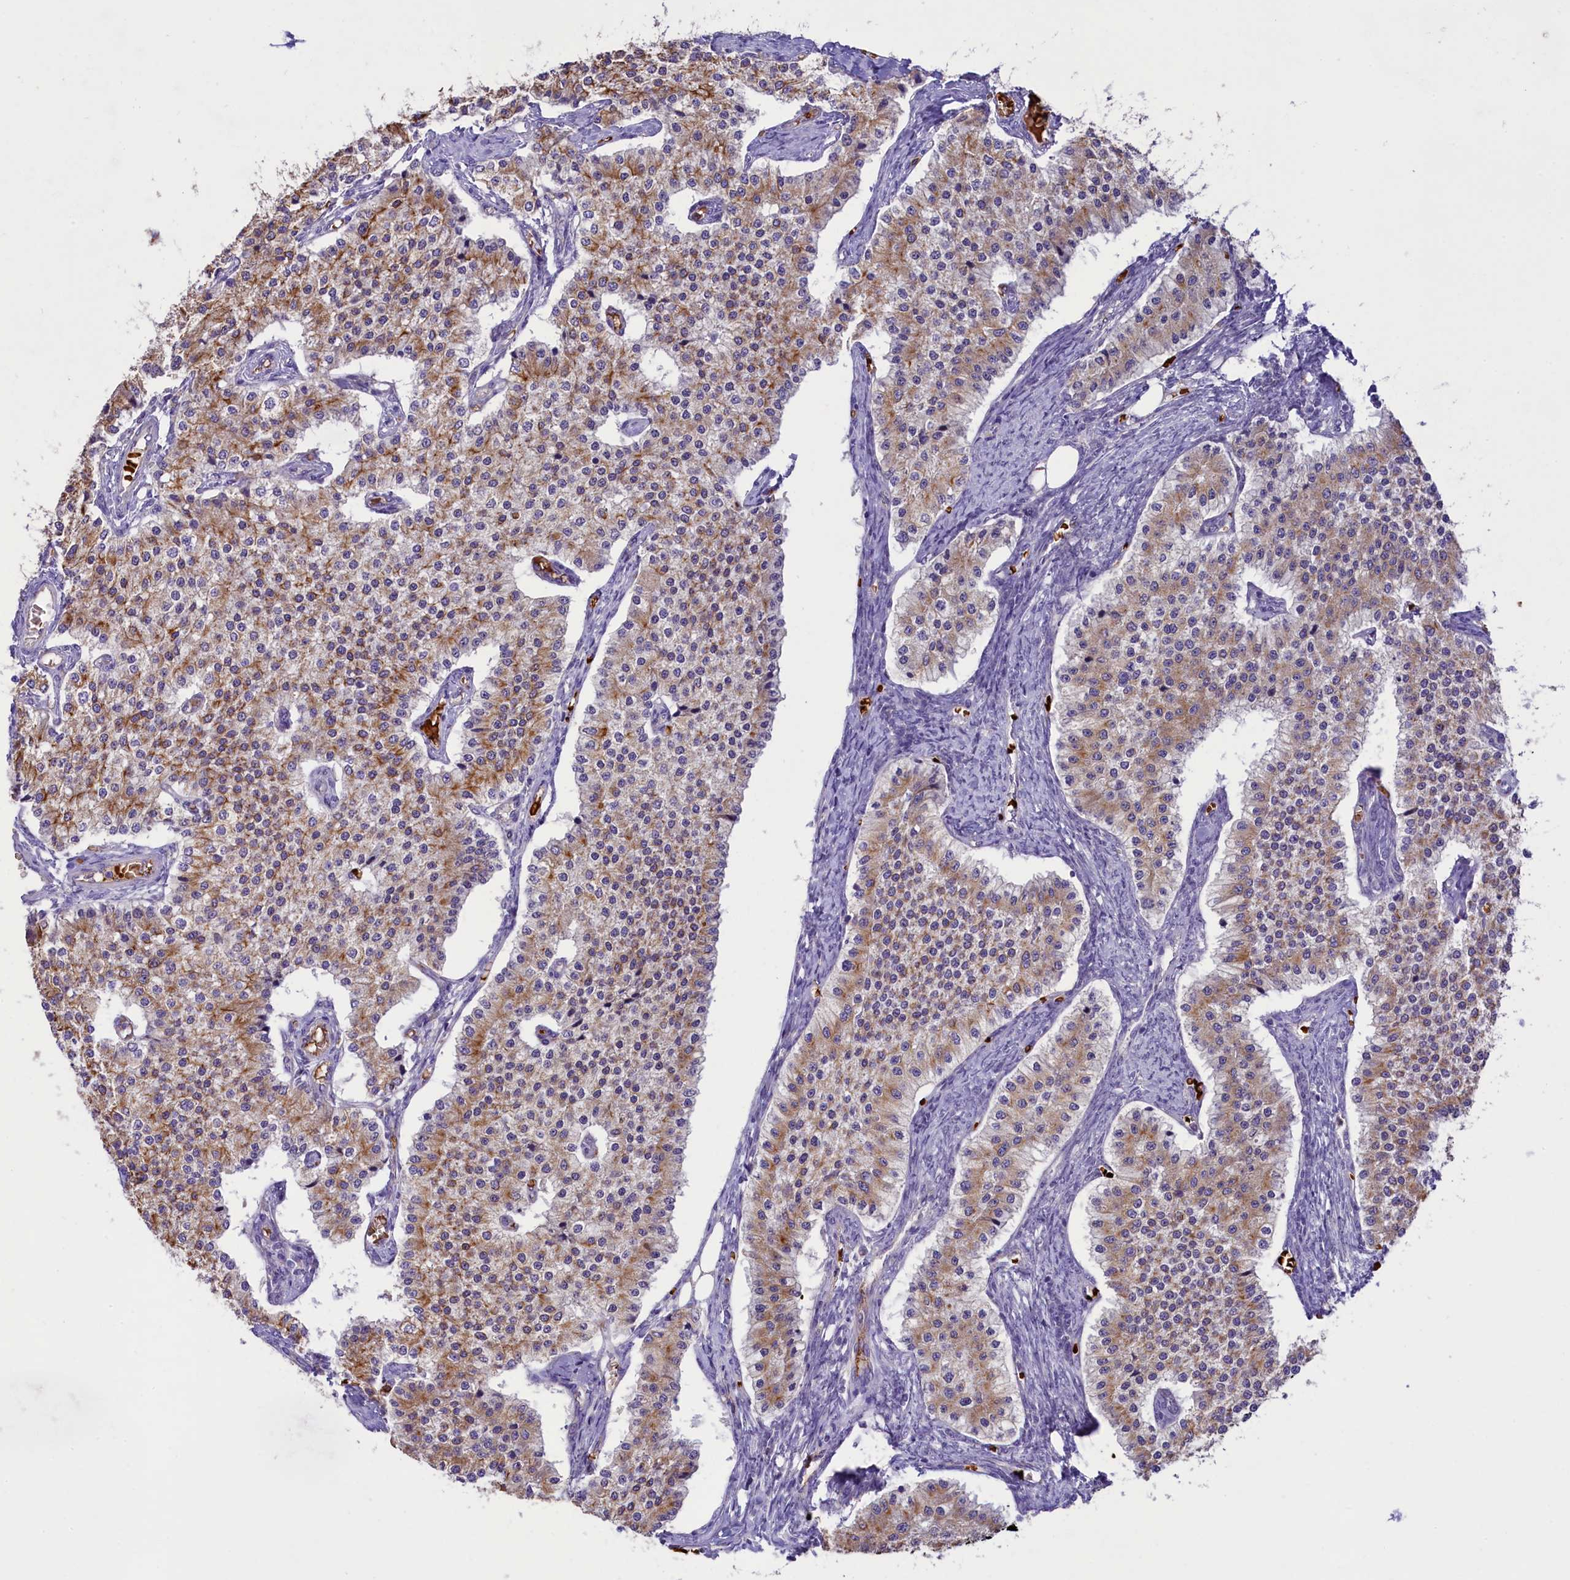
{"staining": {"intensity": "moderate", "quantity": ">75%", "location": "cytoplasmic/membranous"}, "tissue": "carcinoid", "cell_type": "Tumor cells", "image_type": "cancer", "snomed": [{"axis": "morphology", "description": "Carcinoid, malignant, NOS"}, {"axis": "topography", "description": "Colon"}], "caption": "Tumor cells show moderate cytoplasmic/membranous positivity in about >75% of cells in carcinoid.", "gene": "LARP4", "patient": {"sex": "female", "age": 52}}